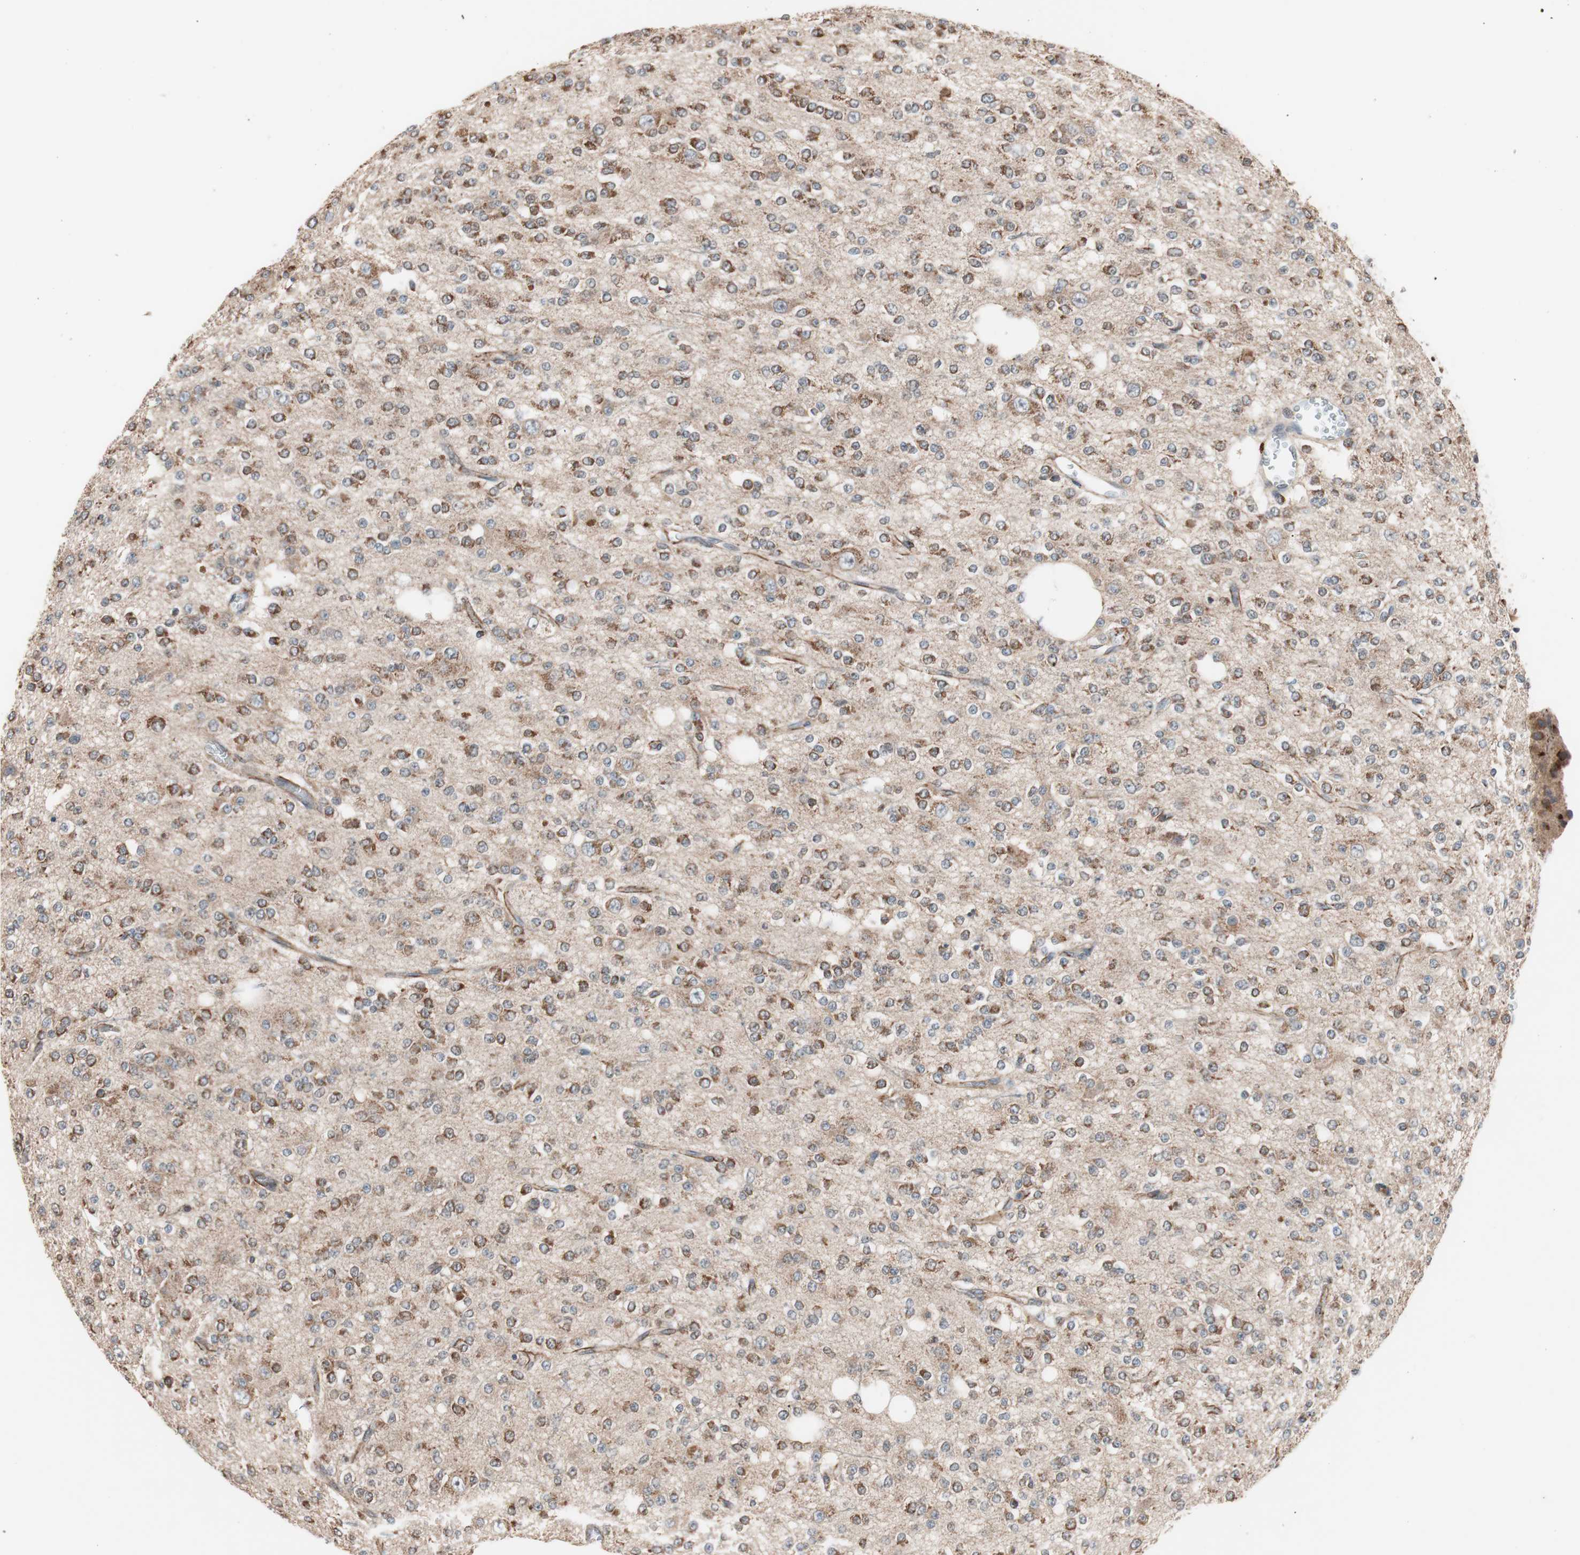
{"staining": {"intensity": "strong", "quantity": ">75%", "location": "cytoplasmic/membranous"}, "tissue": "glioma", "cell_type": "Tumor cells", "image_type": "cancer", "snomed": [{"axis": "morphology", "description": "Glioma, malignant, Low grade"}, {"axis": "topography", "description": "Brain"}], "caption": "Immunohistochemistry (DAB (3,3'-diaminobenzidine)) staining of human glioma shows strong cytoplasmic/membranous protein positivity in about >75% of tumor cells.", "gene": "HMBS", "patient": {"sex": "male", "age": 38}}